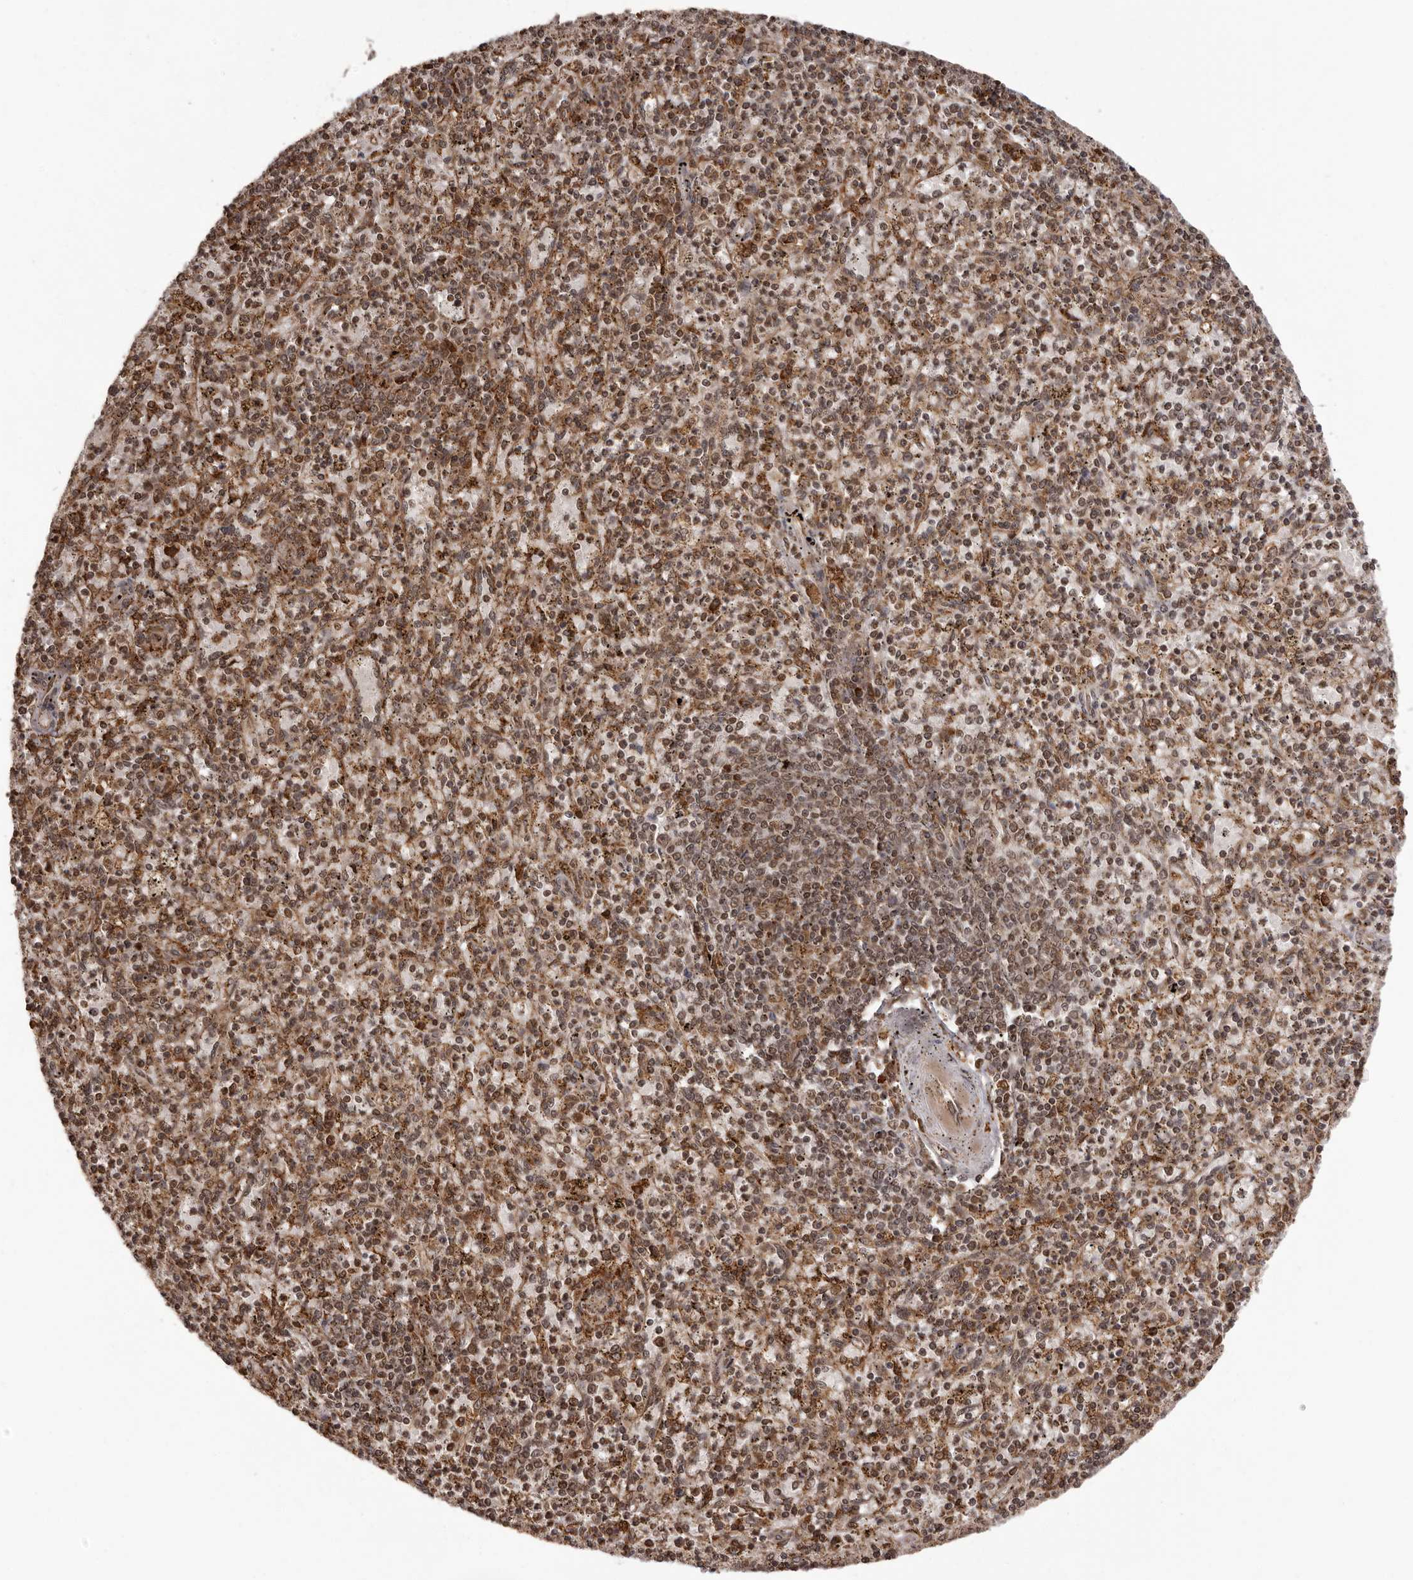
{"staining": {"intensity": "moderate", "quantity": ">75%", "location": "nuclear"}, "tissue": "spleen", "cell_type": "Cells in red pulp", "image_type": "normal", "snomed": [{"axis": "morphology", "description": "Normal tissue, NOS"}, {"axis": "topography", "description": "Spleen"}], "caption": "A histopathology image of spleen stained for a protein exhibits moderate nuclear brown staining in cells in red pulp. The staining is performed using DAB (3,3'-diaminobenzidine) brown chromogen to label protein expression. The nuclei are counter-stained blue using hematoxylin.", "gene": "IL32", "patient": {"sex": "male", "age": 72}}